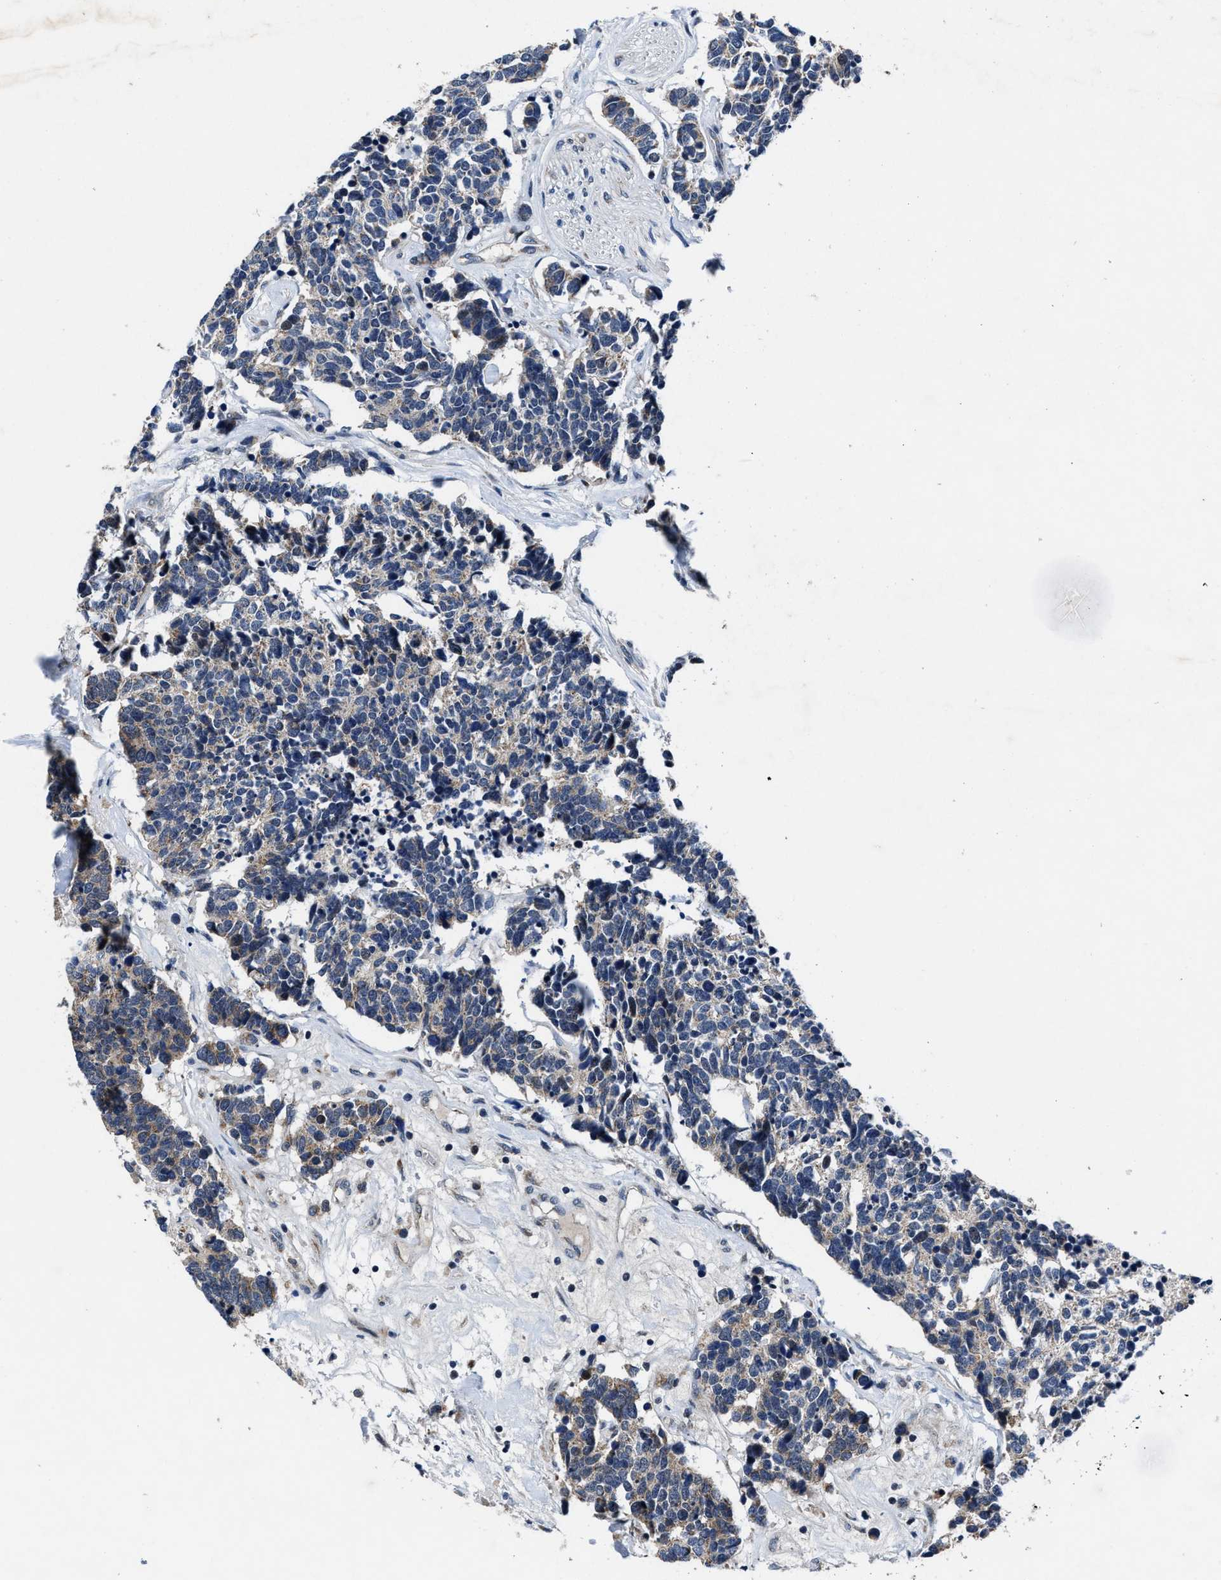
{"staining": {"intensity": "weak", "quantity": "<25%", "location": "cytoplasmic/membranous"}, "tissue": "carcinoid", "cell_type": "Tumor cells", "image_type": "cancer", "snomed": [{"axis": "morphology", "description": "Carcinoma, NOS"}, {"axis": "morphology", "description": "Carcinoid, malignant, NOS"}, {"axis": "topography", "description": "Urinary bladder"}], "caption": "High power microscopy photomicrograph of an immunohistochemistry photomicrograph of carcinoid, revealing no significant positivity in tumor cells.", "gene": "TMEM53", "patient": {"sex": "male", "age": 57}}